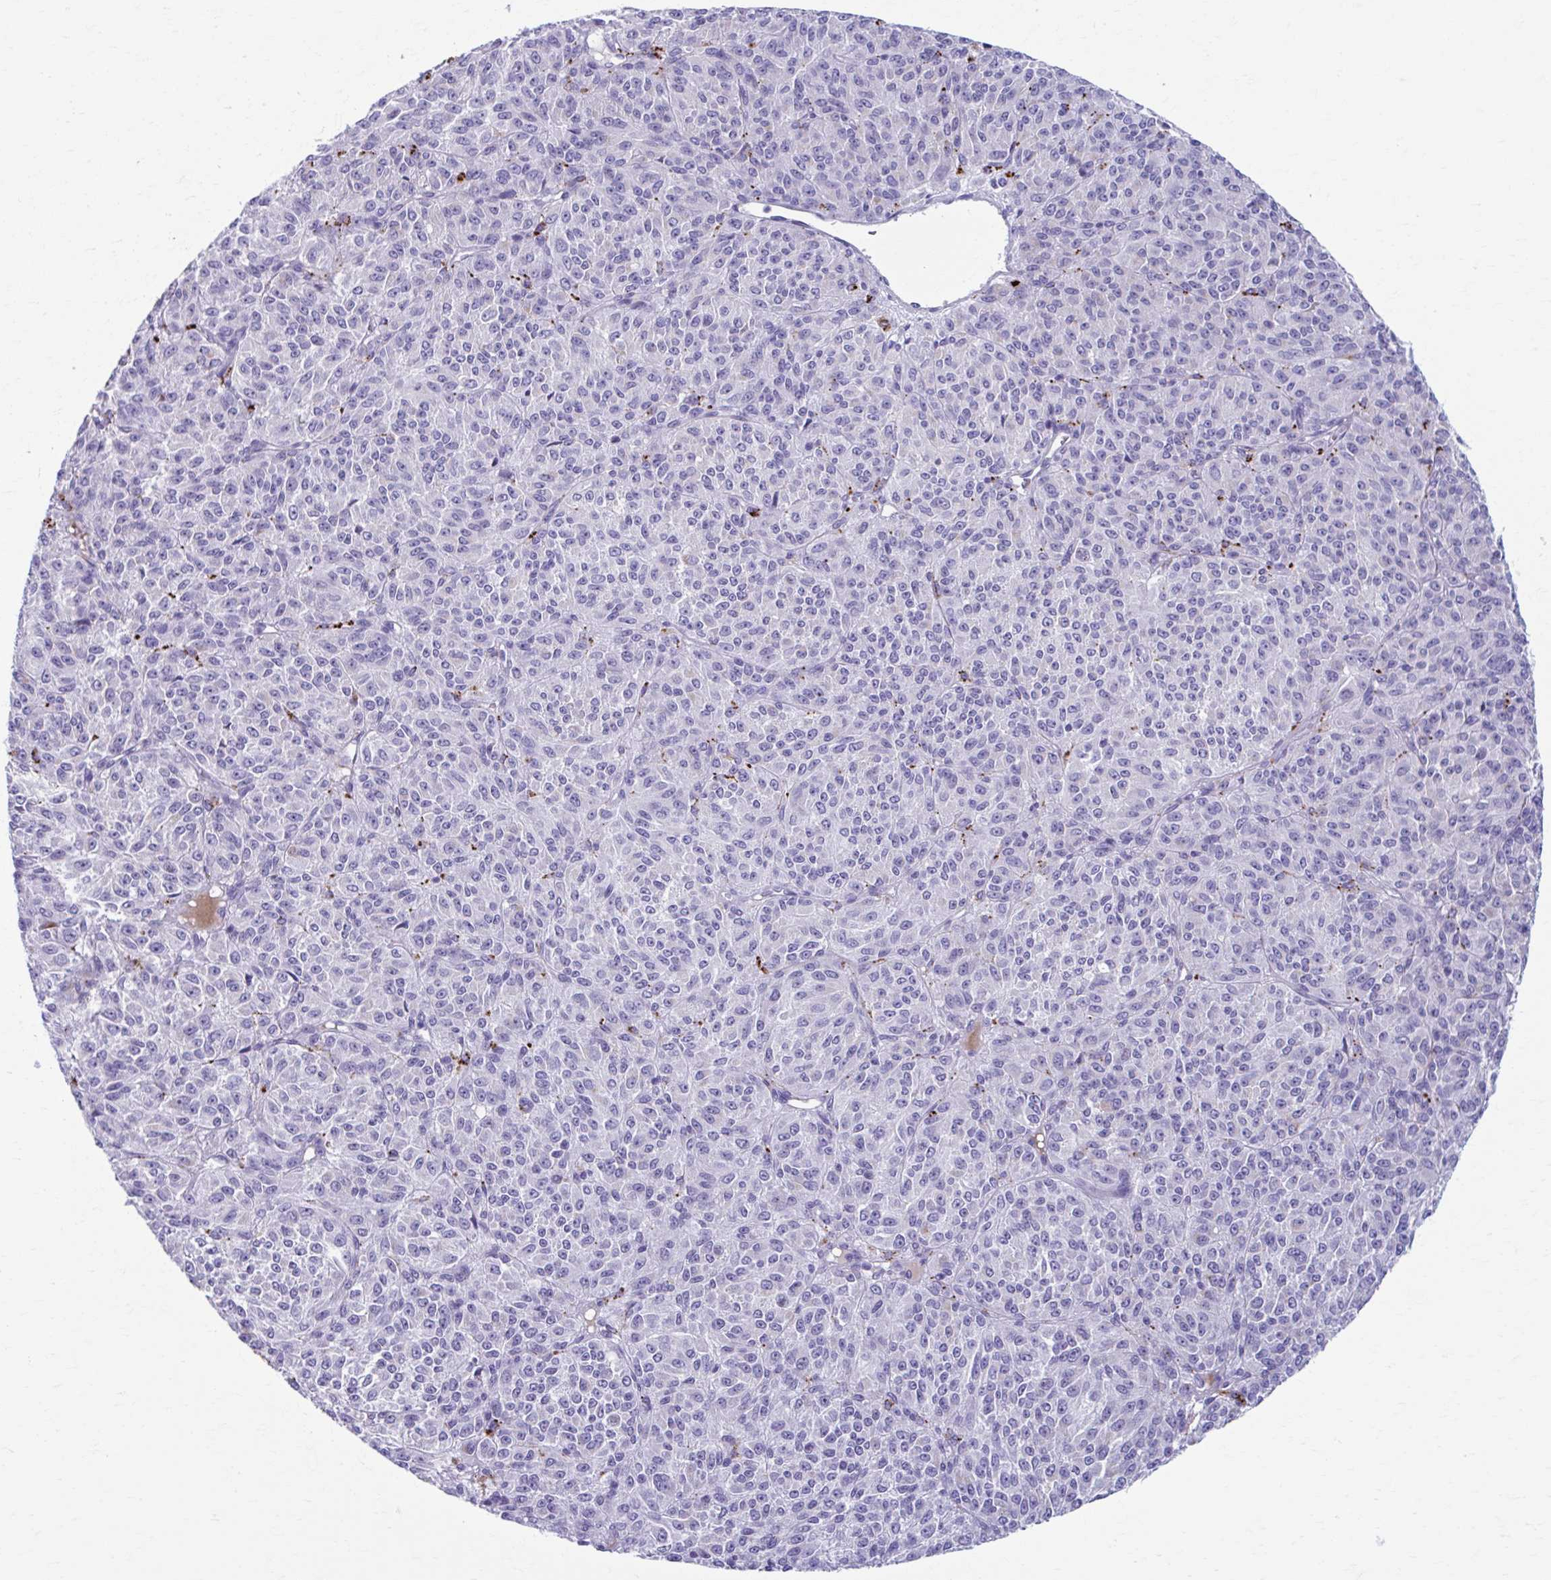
{"staining": {"intensity": "negative", "quantity": "none", "location": "none"}, "tissue": "melanoma", "cell_type": "Tumor cells", "image_type": "cancer", "snomed": [{"axis": "morphology", "description": "Malignant melanoma, Metastatic site"}, {"axis": "topography", "description": "Brain"}], "caption": "A photomicrograph of human melanoma is negative for staining in tumor cells.", "gene": "C12orf71", "patient": {"sex": "female", "age": 56}}